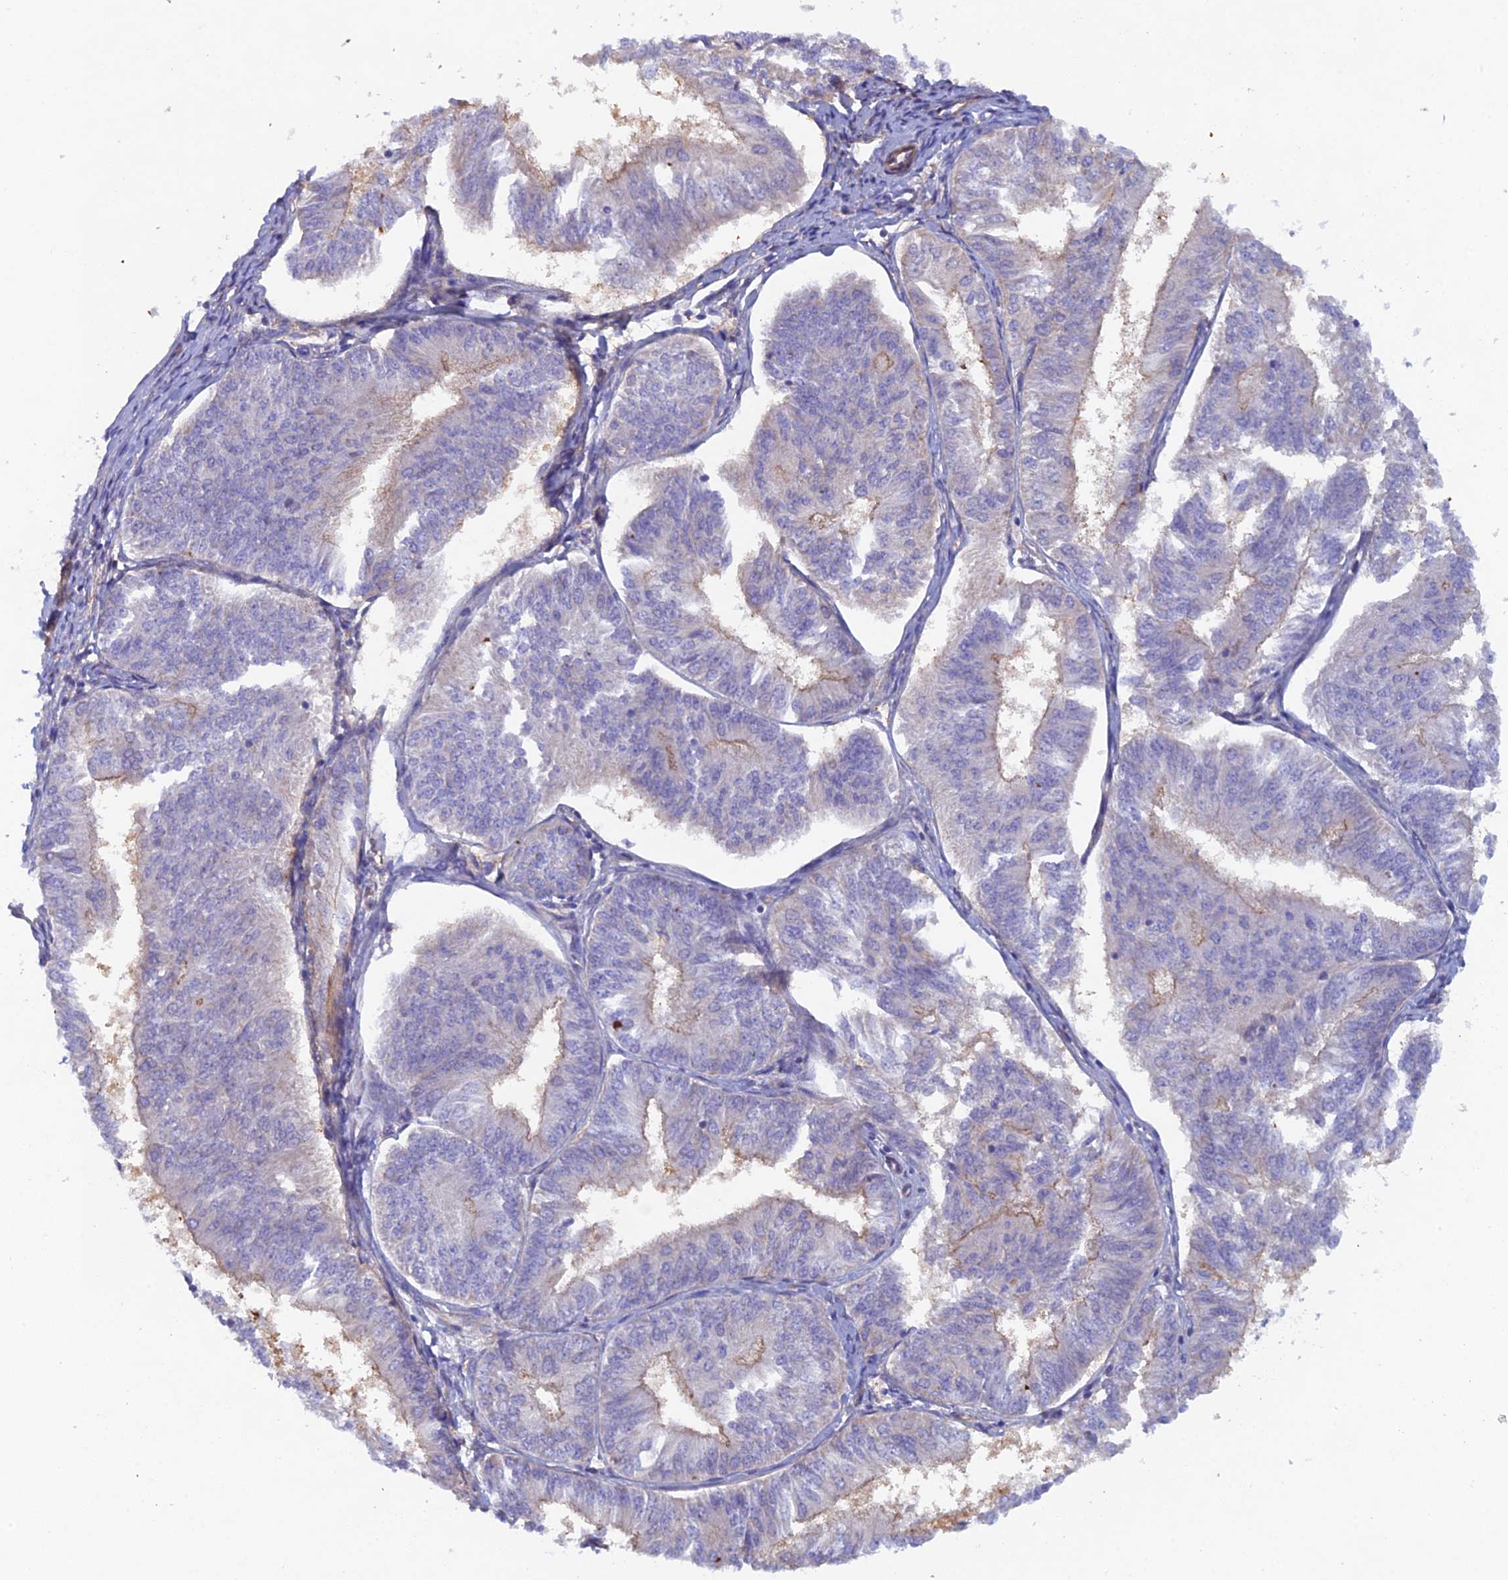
{"staining": {"intensity": "weak", "quantity": "25%-75%", "location": "cytoplasmic/membranous"}, "tissue": "endometrial cancer", "cell_type": "Tumor cells", "image_type": "cancer", "snomed": [{"axis": "morphology", "description": "Adenocarcinoma, NOS"}, {"axis": "topography", "description": "Endometrium"}], "caption": "Brown immunohistochemical staining in human adenocarcinoma (endometrial) shows weak cytoplasmic/membranous staining in approximately 25%-75% of tumor cells. (Stains: DAB (3,3'-diaminobenzidine) in brown, nuclei in blue, Microscopy: brightfield microscopy at high magnification).", "gene": "FZR1", "patient": {"sex": "female", "age": 58}}